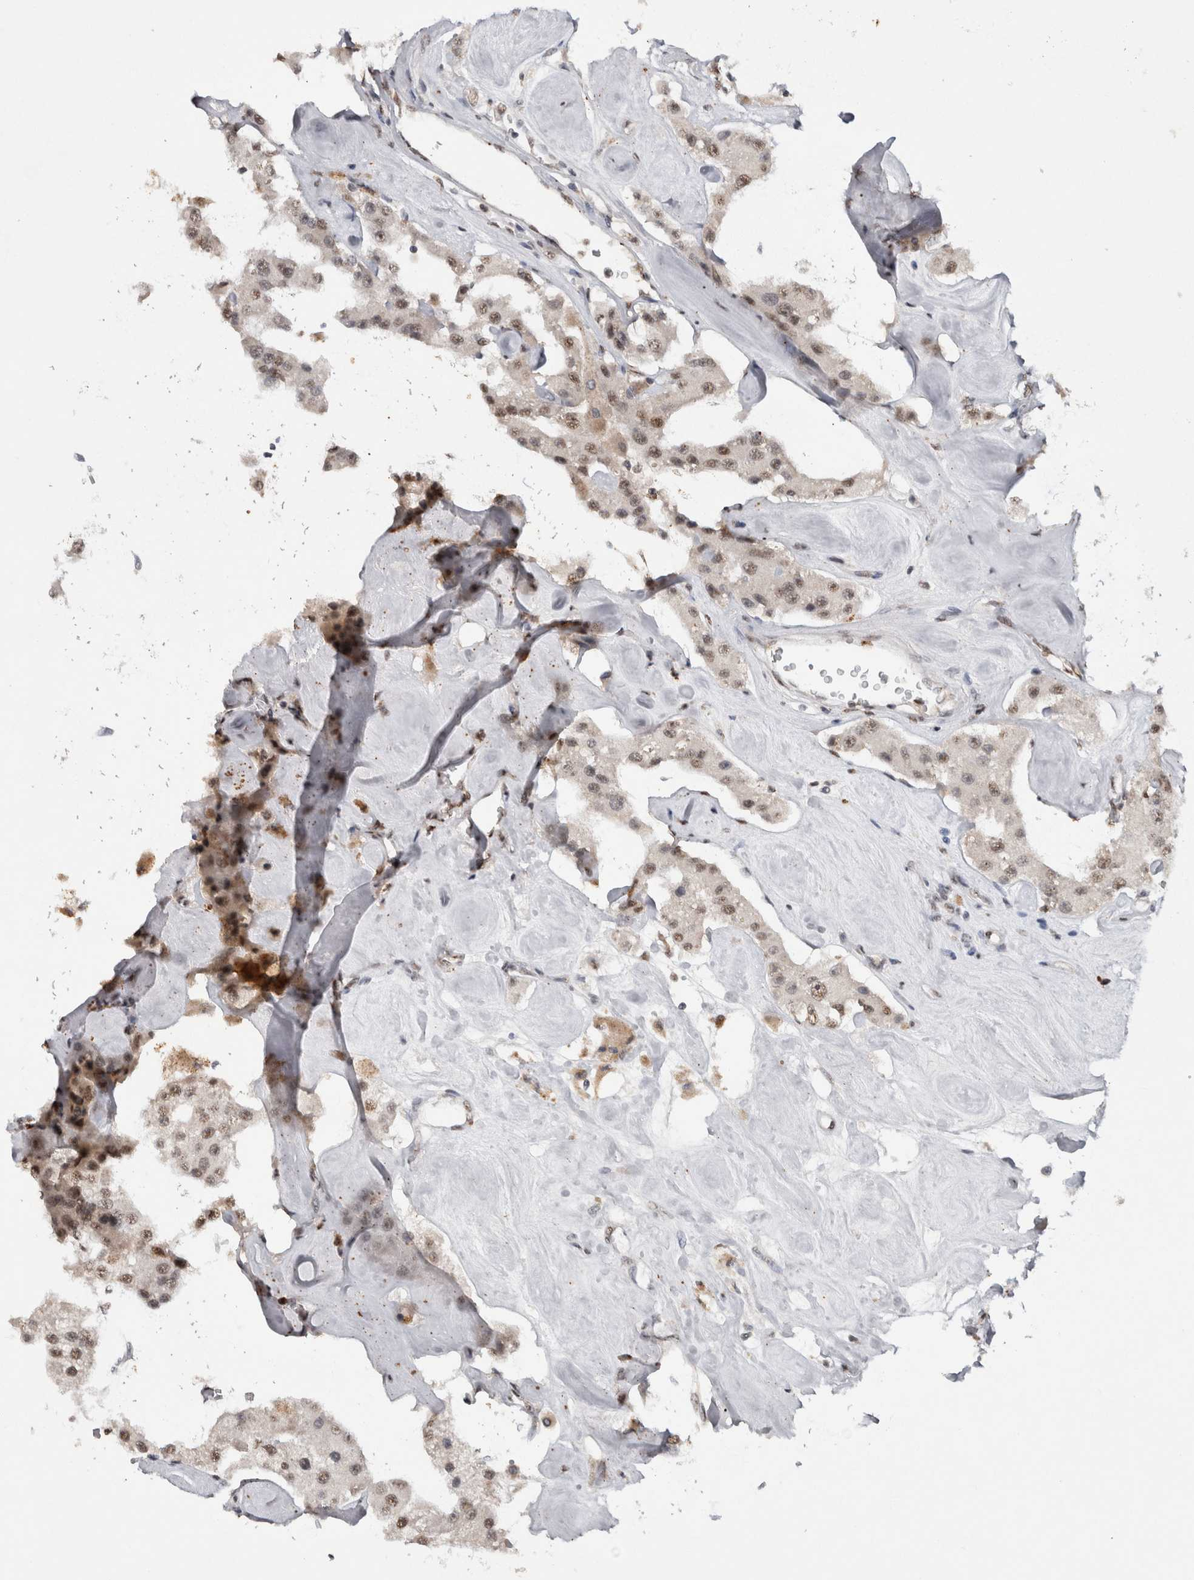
{"staining": {"intensity": "weak", "quantity": ">75%", "location": "nuclear"}, "tissue": "carcinoid", "cell_type": "Tumor cells", "image_type": "cancer", "snomed": [{"axis": "morphology", "description": "Carcinoid, malignant, NOS"}, {"axis": "topography", "description": "Pancreas"}], "caption": "Carcinoid stained with a protein marker demonstrates weak staining in tumor cells.", "gene": "RPS6KA2", "patient": {"sex": "male", "age": 41}}